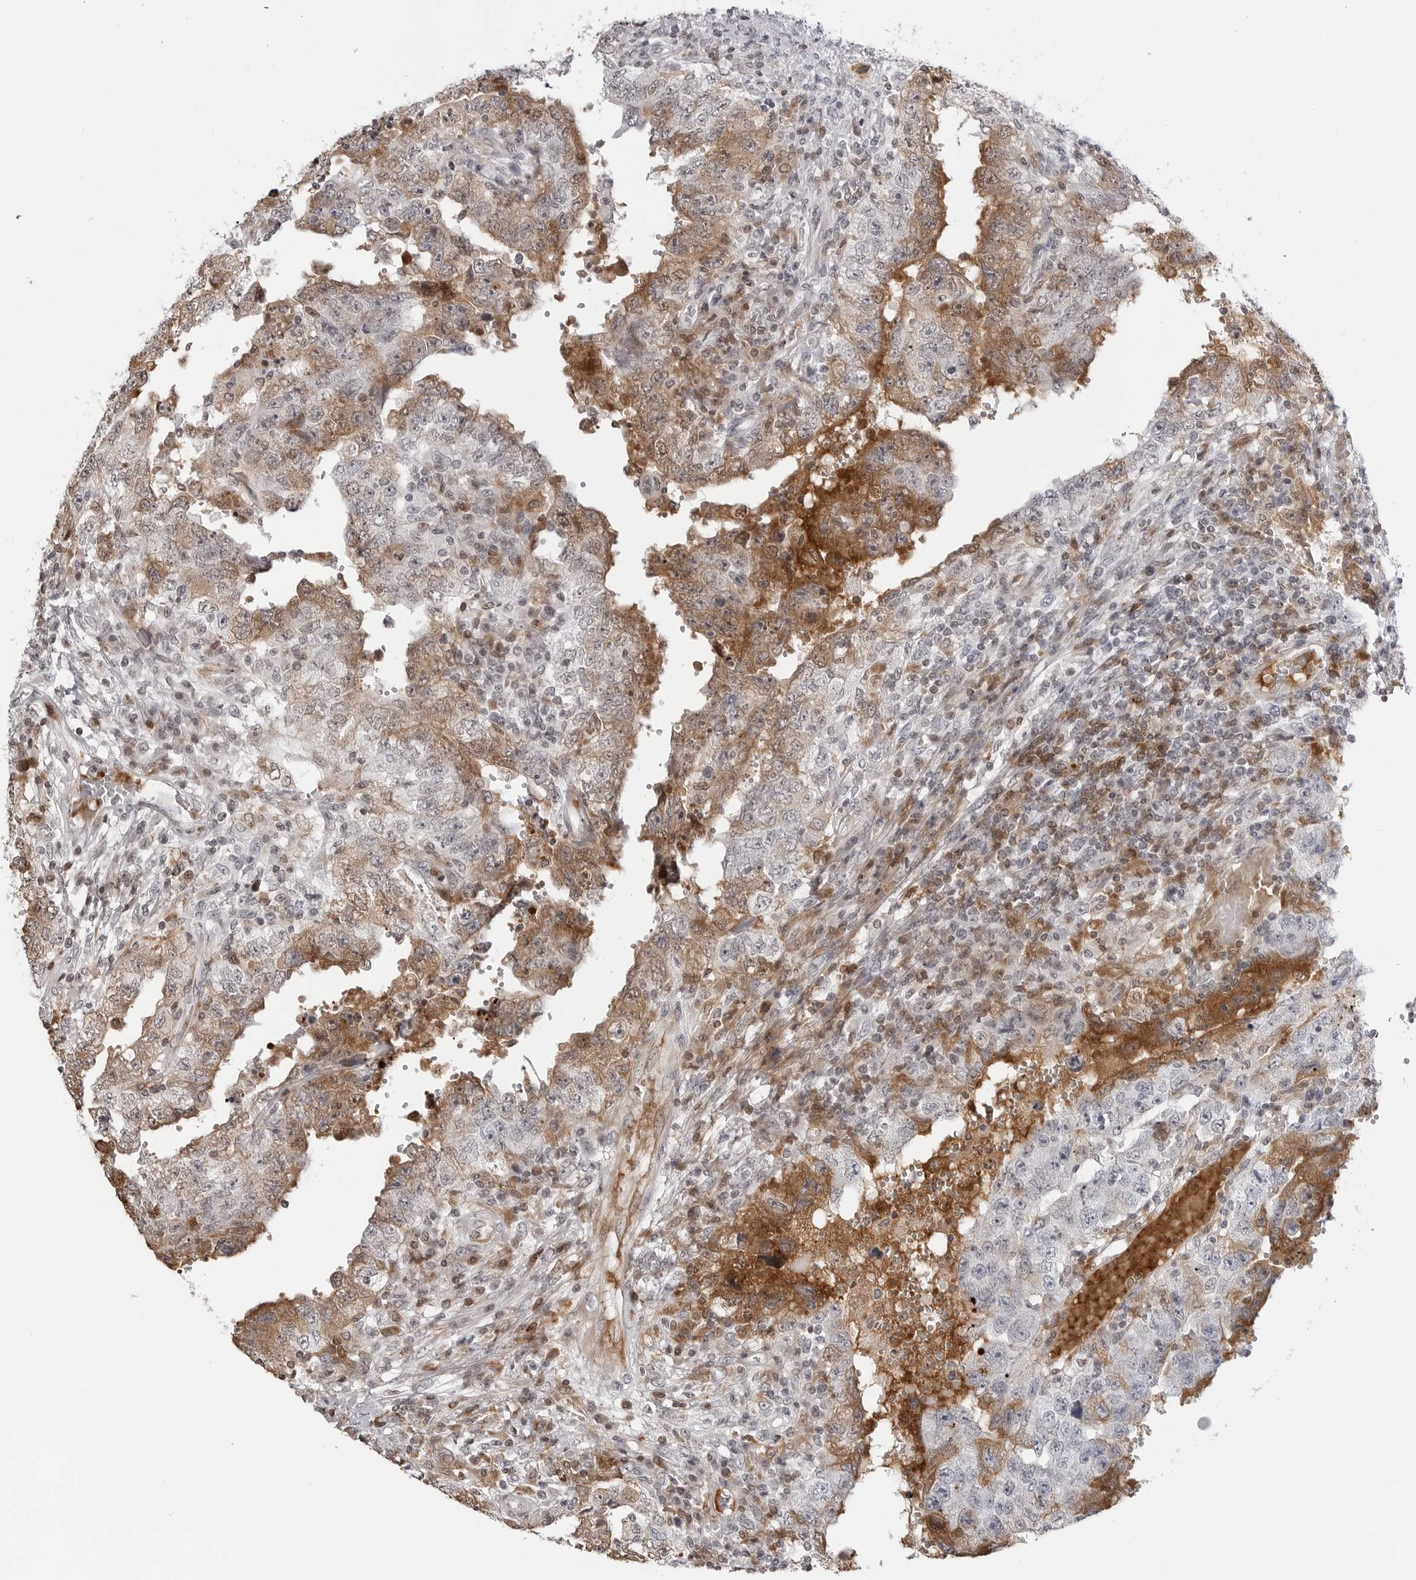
{"staining": {"intensity": "moderate", "quantity": "<25%", "location": "cytoplasmic/membranous"}, "tissue": "testis cancer", "cell_type": "Tumor cells", "image_type": "cancer", "snomed": [{"axis": "morphology", "description": "Carcinoma, Embryonal, NOS"}, {"axis": "topography", "description": "Testis"}], "caption": "The image demonstrates staining of testis cancer, revealing moderate cytoplasmic/membranous protein staining (brown color) within tumor cells.", "gene": "CXCR5", "patient": {"sex": "male", "age": 26}}